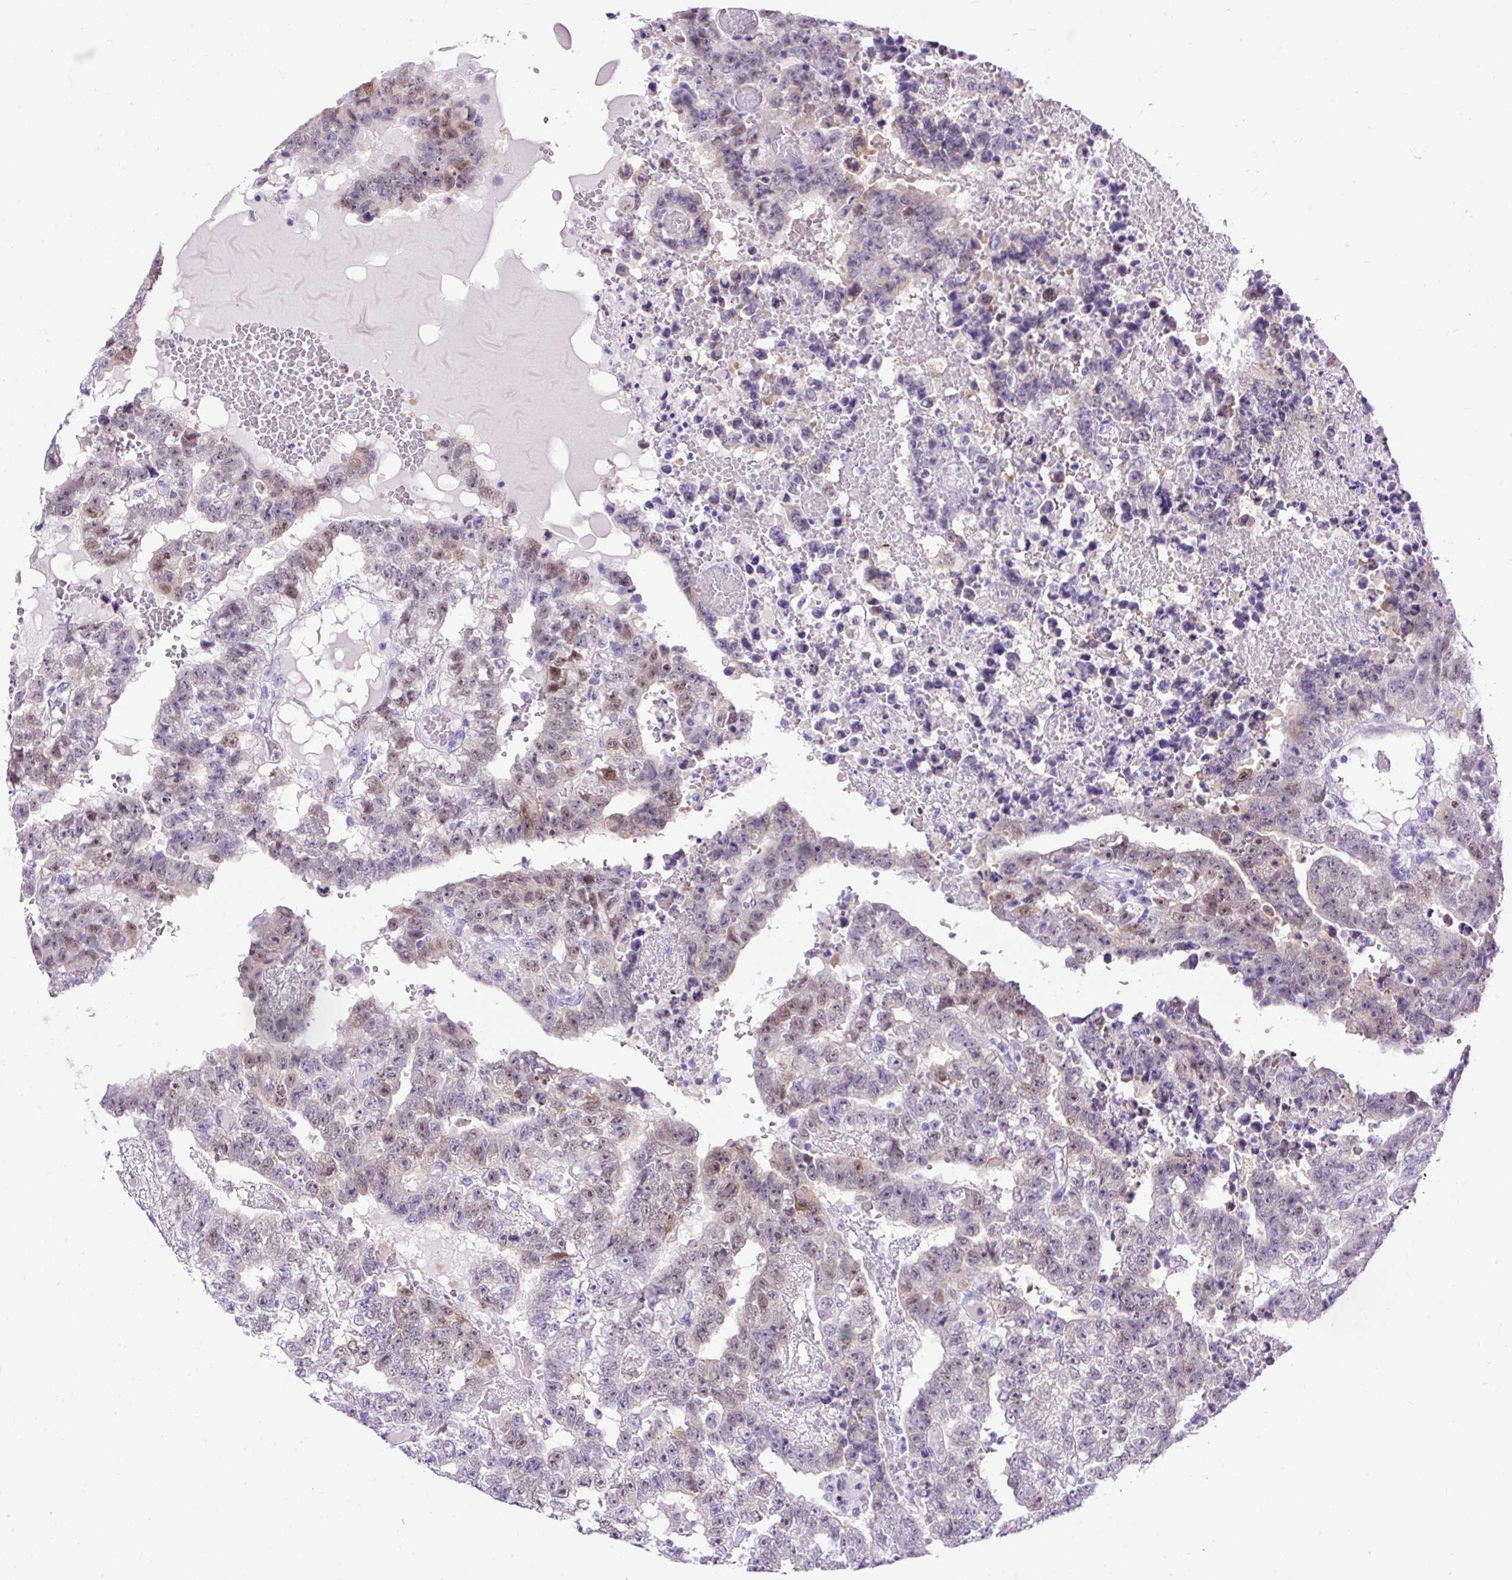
{"staining": {"intensity": "weak", "quantity": "<25%", "location": "nuclear"}, "tissue": "testis cancer", "cell_type": "Tumor cells", "image_type": "cancer", "snomed": [{"axis": "morphology", "description": "Carcinoma, Embryonal, NOS"}, {"axis": "topography", "description": "Testis"}], "caption": "DAB immunohistochemical staining of human testis cancer displays no significant positivity in tumor cells. (Stains: DAB (3,3'-diaminobenzidine) IHC with hematoxylin counter stain, Microscopy: brightfield microscopy at high magnification).", "gene": "UPP1", "patient": {"sex": "male", "age": 25}}